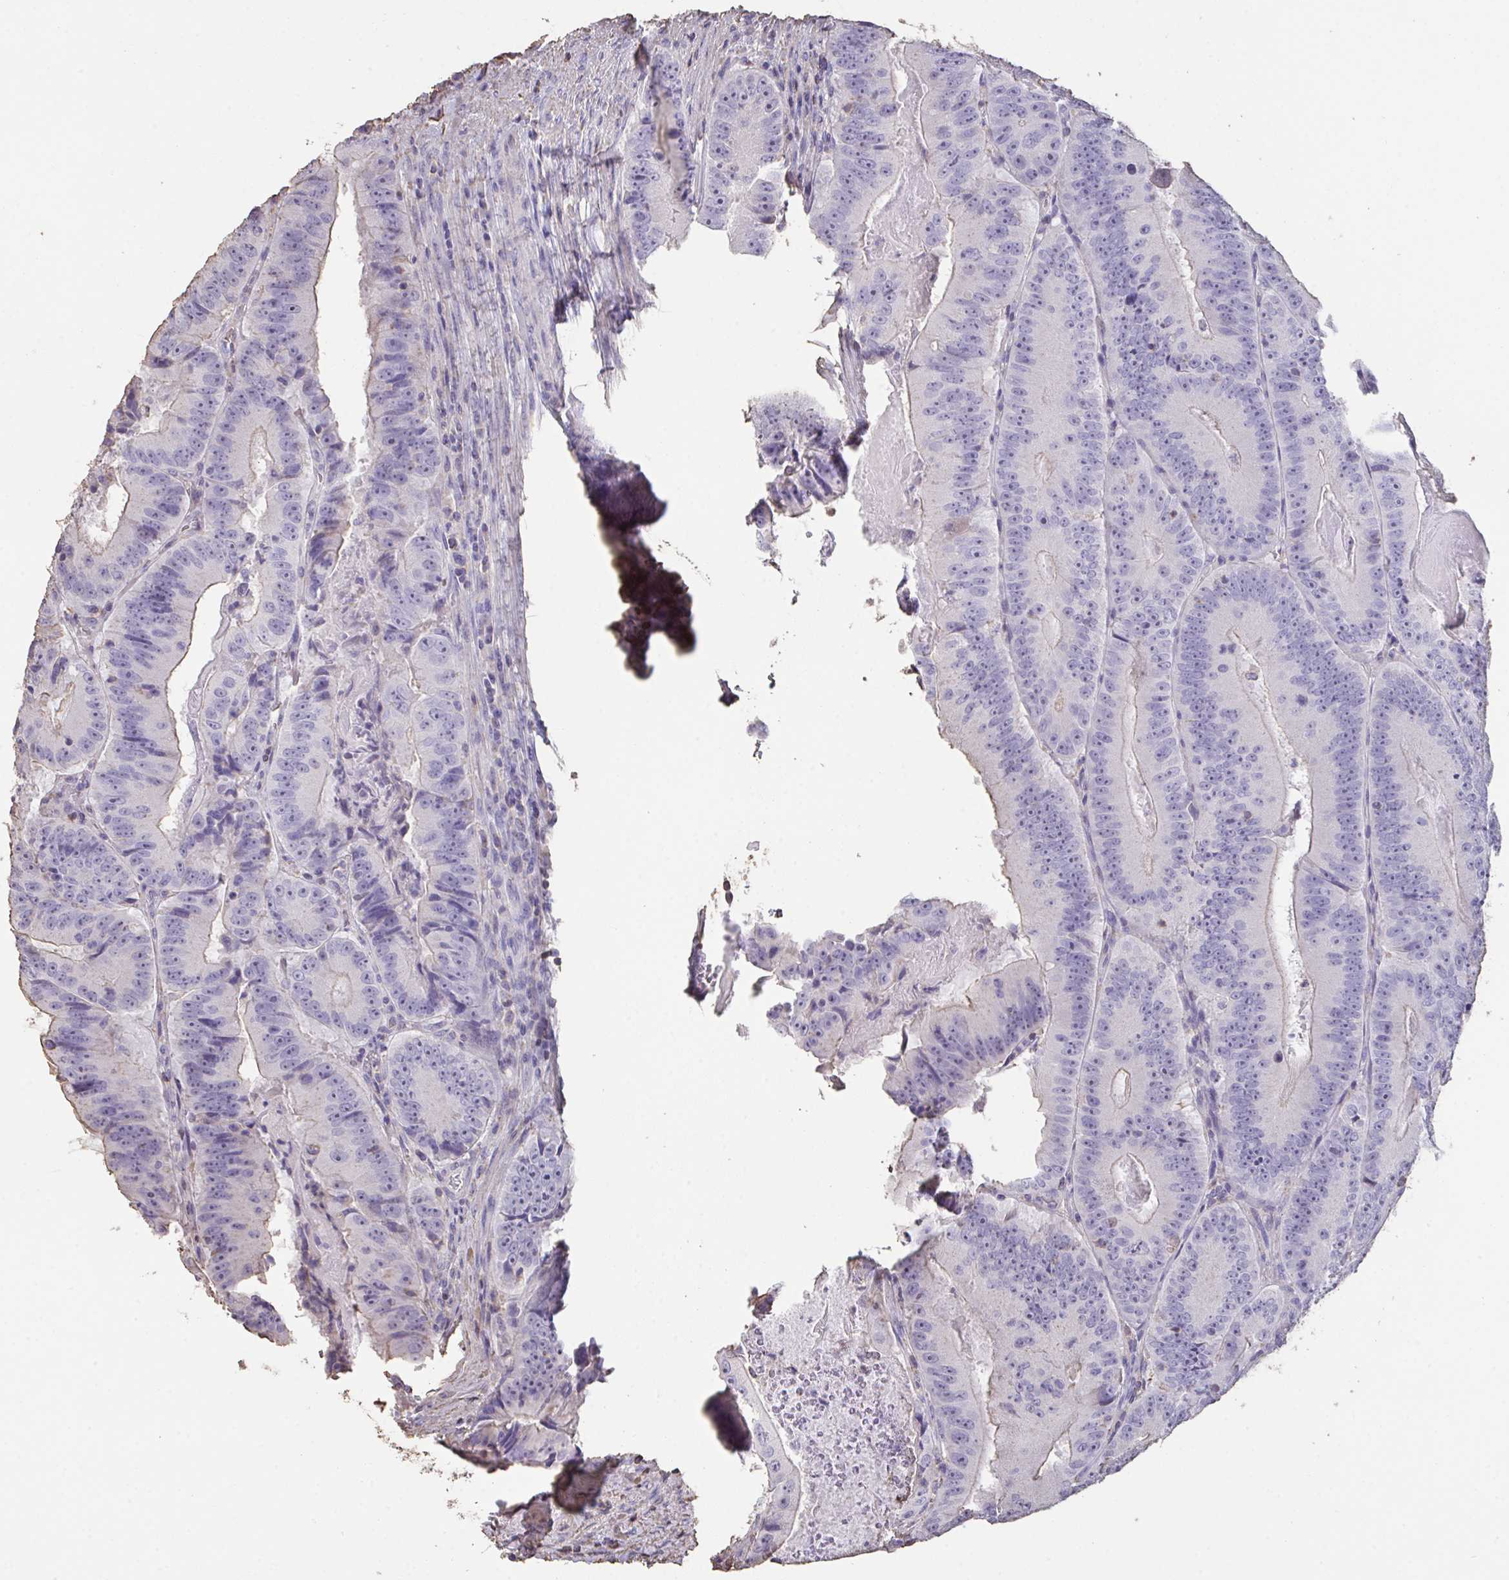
{"staining": {"intensity": "weak", "quantity": "25%-75%", "location": "cytoplasmic/membranous"}, "tissue": "colorectal cancer", "cell_type": "Tumor cells", "image_type": "cancer", "snomed": [{"axis": "morphology", "description": "Adenocarcinoma, NOS"}, {"axis": "topography", "description": "Colon"}], "caption": "The photomicrograph shows a brown stain indicating the presence of a protein in the cytoplasmic/membranous of tumor cells in adenocarcinoma (colorectal).", "gene": "IL23R", "patient": {"sex": "female", "age": 86}}